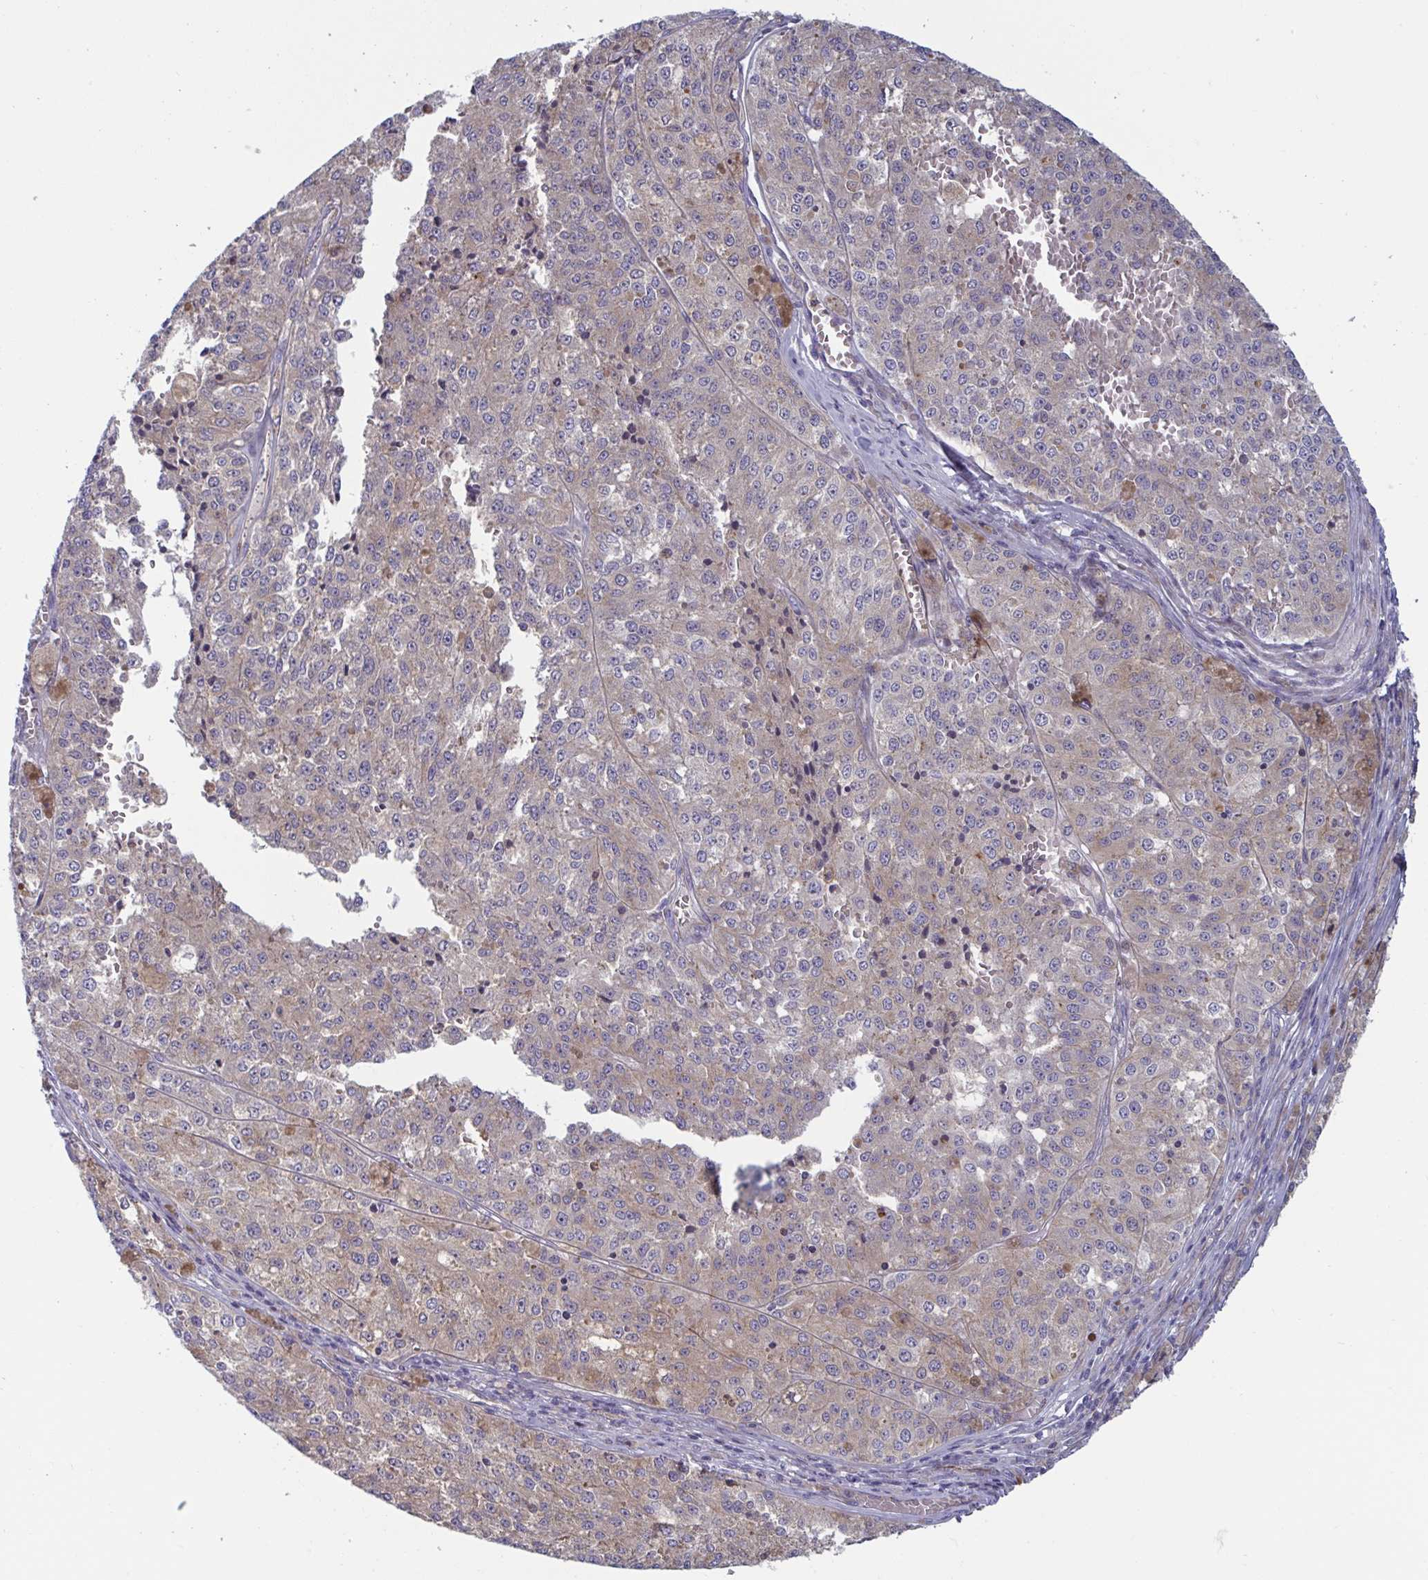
{"staining": {"intensity": "weak", "quantity": "25%-75%", "location": "cytoplasmic/membranous"}, "tissue": "melanoma", "cell_type": "Tumor cells", "image_type": "cancer", "snomed": [{"axis": "morphology", "description": "Malignant melanoma, Metastatic site"}, {"axis": "topography", "description": "Lymph node"}], "caption": "The histopathology image exhibits a brown stain indicating the presence of a protein in the cytoplasmic/membranous of tumor cells in melanoma.", "gene": "SLC9A6", "patient": {"sex": "female", "age": 64}}